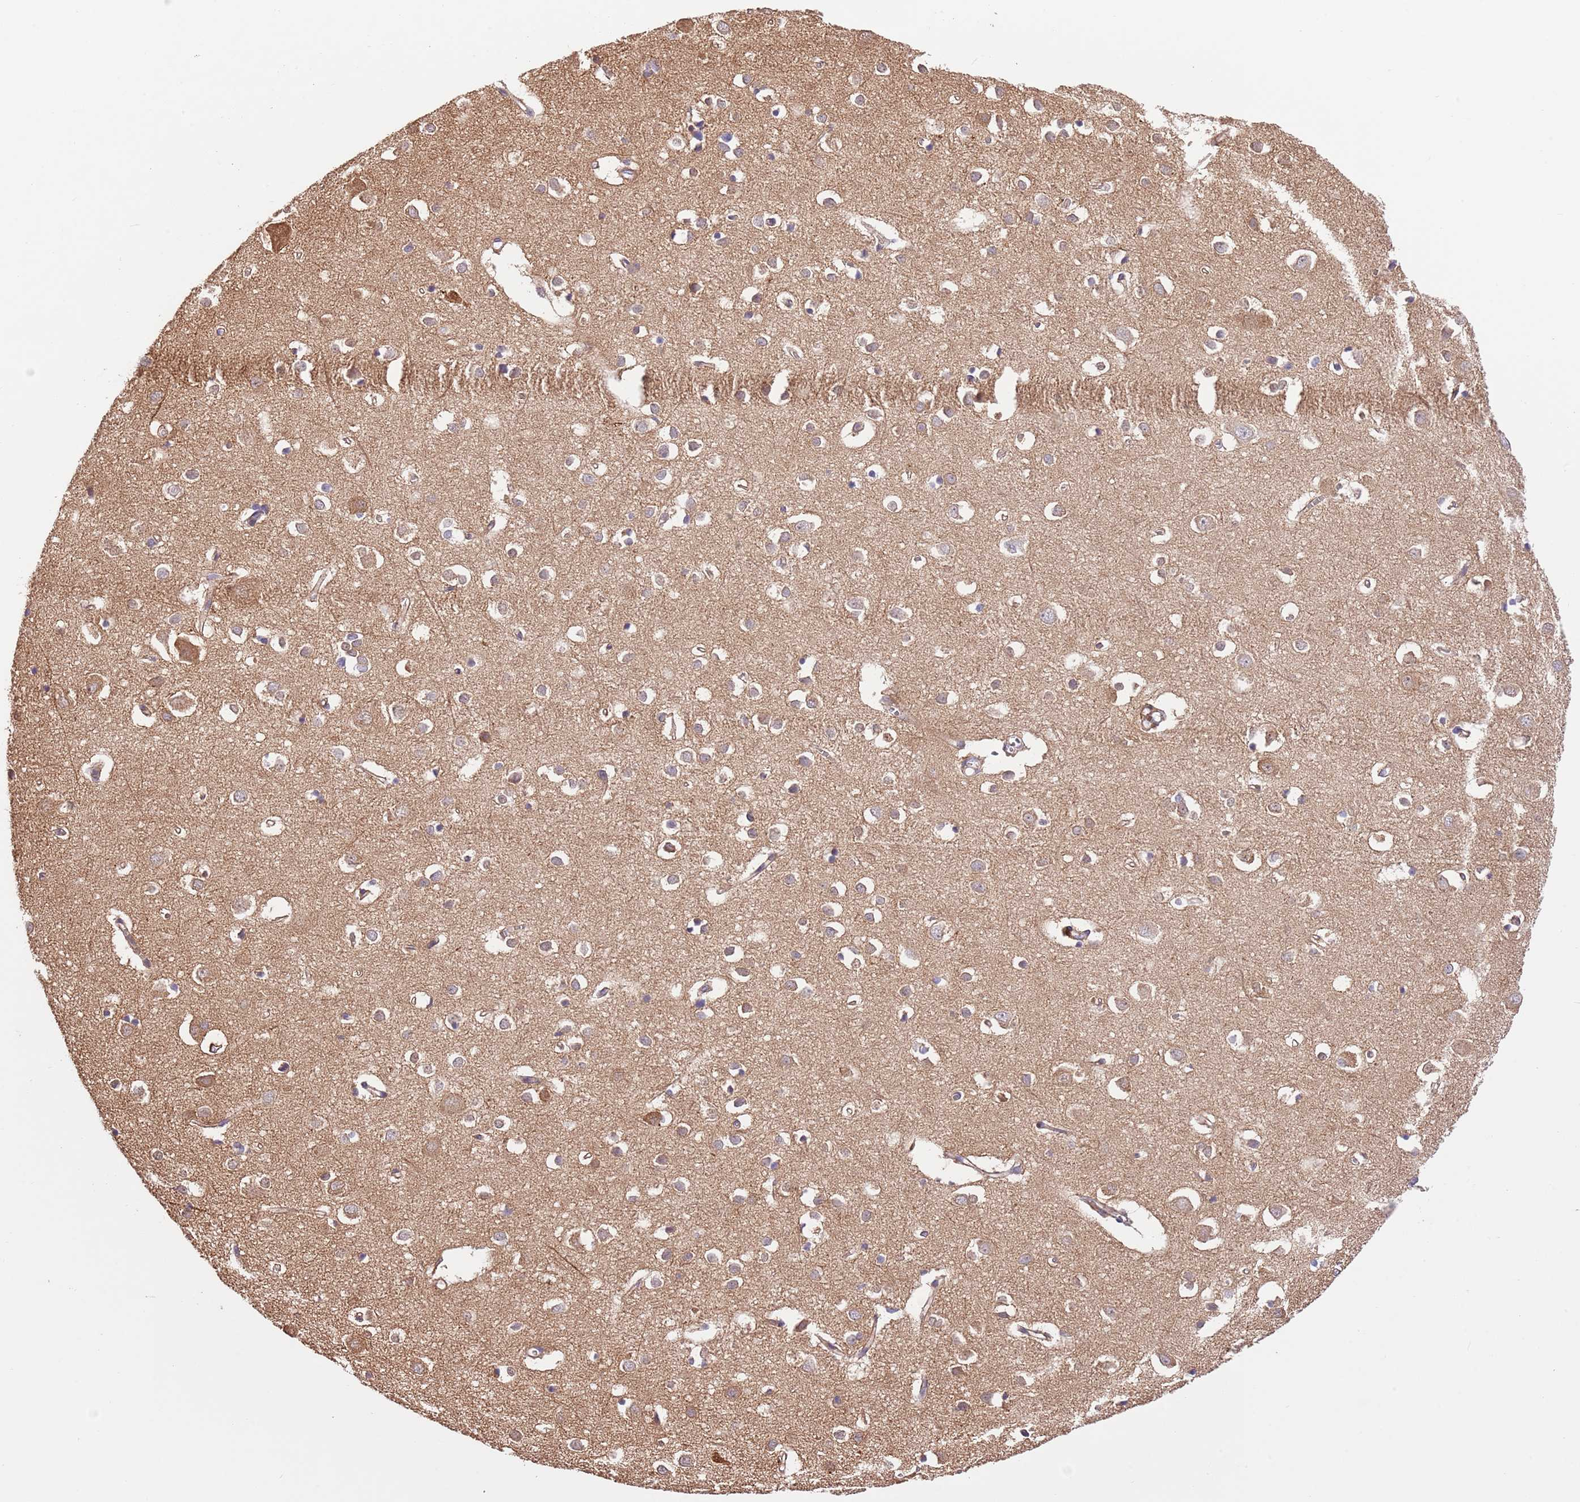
{"staining": {"intensity": "negative", "quantity": "none", "location": "none"}, "tissue": "cerebral cortex", "cell_type": "Endothelial cells", "image_type": "normal", "snomed": [{"axis": "morphology", "description": "Normal tissue, NOS"}, {"axis": "topography", "description": "Cerebral cortex"}], "caption": "Immunohistochemistry (IHC) micrograph of benign cerebral cortex: human cerebral cortex stained with DAB demonstrates no significant protein expression in endothelial cells. The staining is performed using DAB (3,3'-diaminobenzidine) brown chromogen with nuclei counter-stained in using hematoxylin.", "gene": "FAM89B", "patient": {"sex": "female", "age": 64}}